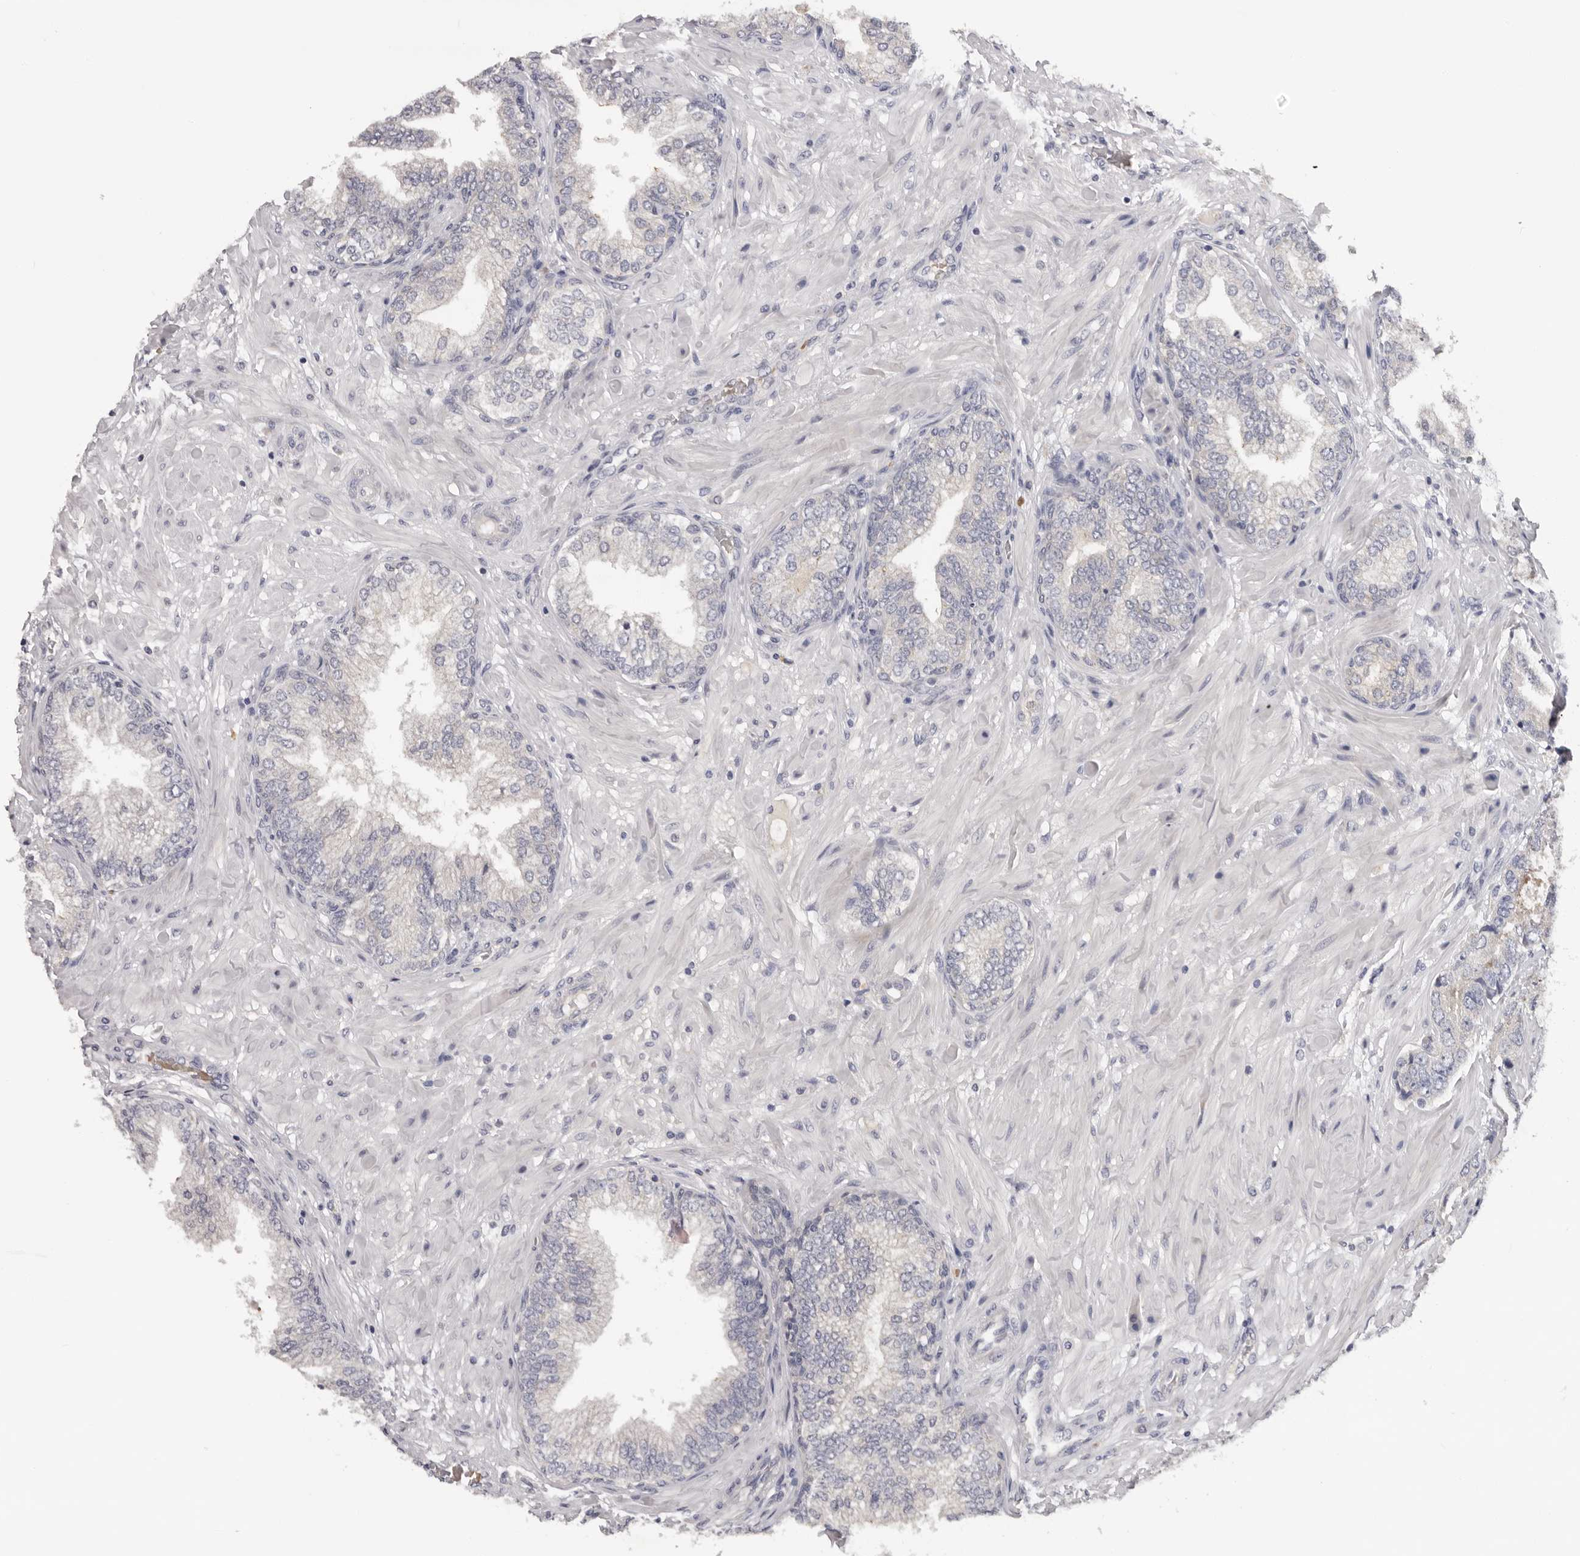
{"staining": {"intensity": "negative", "quantity": "none", "location": "none"}, "tissue": "prostate cancer", "cell_type": "Tumor cells", "image_type": "cancer", "snomed": [{"axis": "morphology", "description": "Adenocarcinoma, High grade"}, {"axis": "topography", "description": "Prostate"}], "caption": "There is no significant expression in tumor cells of prostate cancer (adenocarcinoma (high-grade)).", "gene": "KIF2B", "patient": {"sex": "male", "age": 59}}